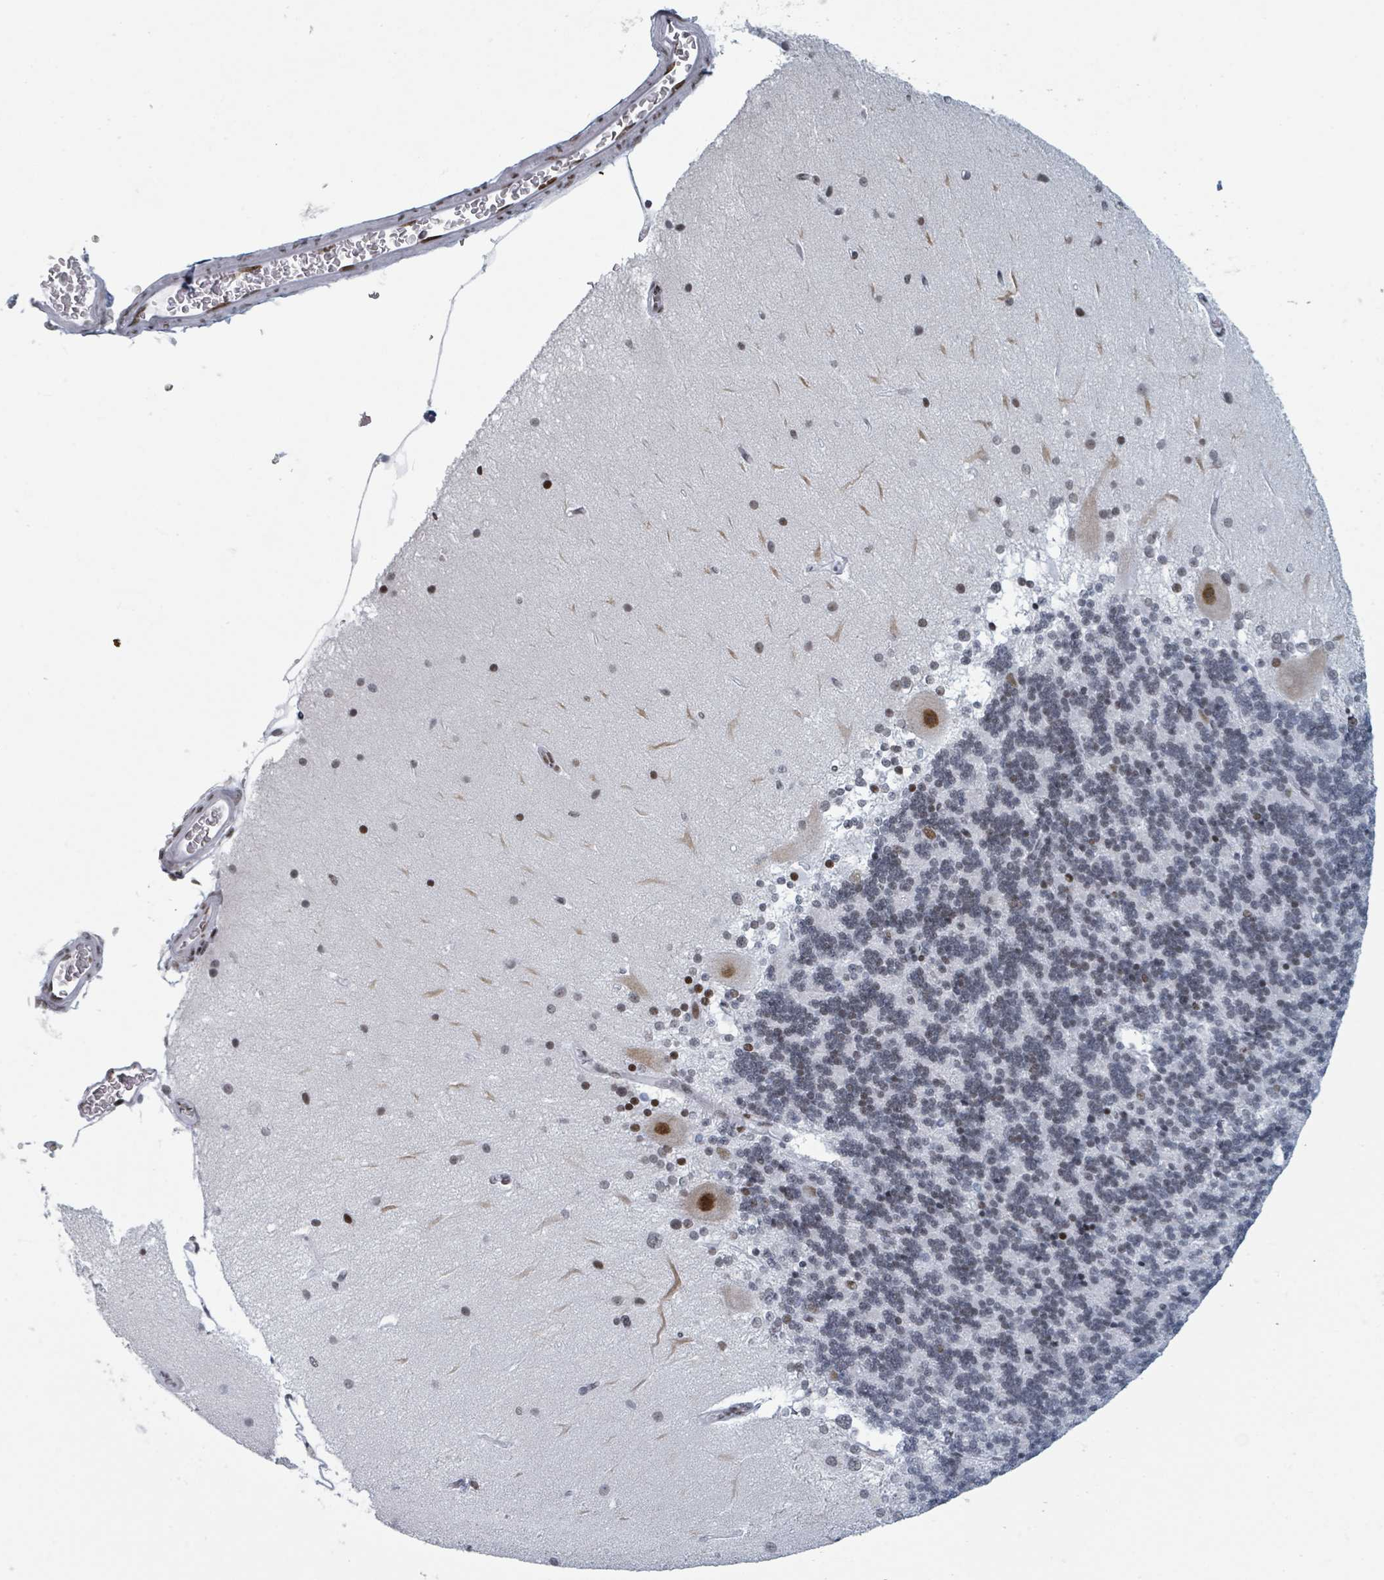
{"staining": {"intensity": "moderate", "quantity": "25%-75%", "location": "nuclear"}, "tissue": "cerebellum", "cell_type": "Cells in granular layer", "image_type": "normal", "snomed": [{"axis": "morphology", "description": "Normal tissue, NOS"}, {"axis": "topography", "description": "Cerebellum"}], "caption": "High-power microscopy captured an immunohistochemistry (IHC) image of benign cerebellum, revealing moderate nuclear staining in approximately 25%-75% of cells in granular layer. (brown staining indicates protein expression, while blue staining denotes nuclei).", "gene": "DHX16", "patient": {"sex": "female", "age": 54}}